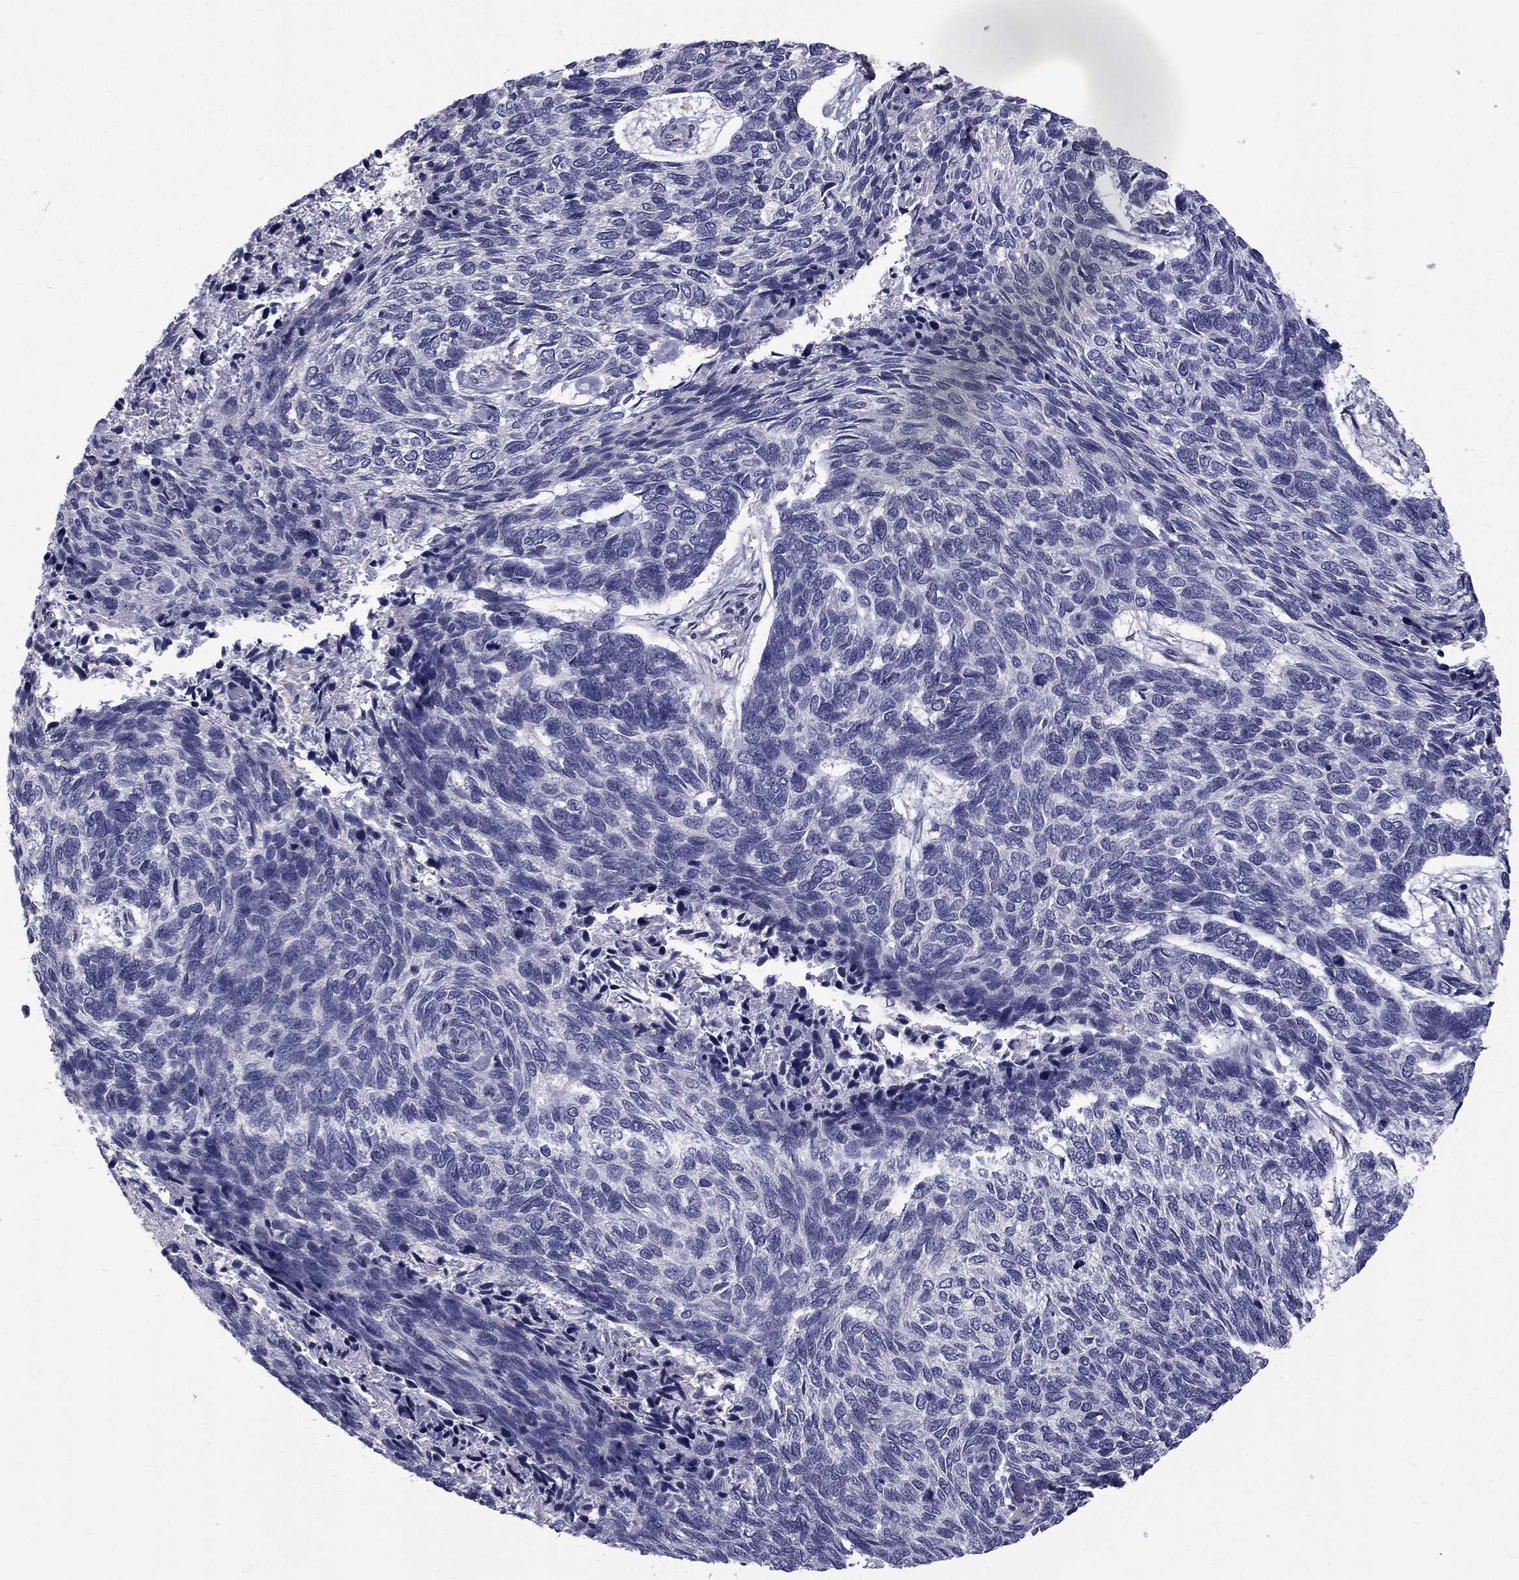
{"staining": {"intensity": "negative", "quantity": "none", "location": "none"}, "tissue": "skin cancer", "cell_type": "Tumor cells", "image_type": "cancer", "snomed": [{"axis": "morphology", "description": "Basal cell carcinoma"}, {"axis": "topography", "description": "Skin"}], "caption": "The immunohistochemistry photomicrograph has no significant positivity in tumor cells of skin cancer (basal cell carcinoma) tissue.", "gene": "CCDC40", "patient": {"sex": "female", "age": 65}}